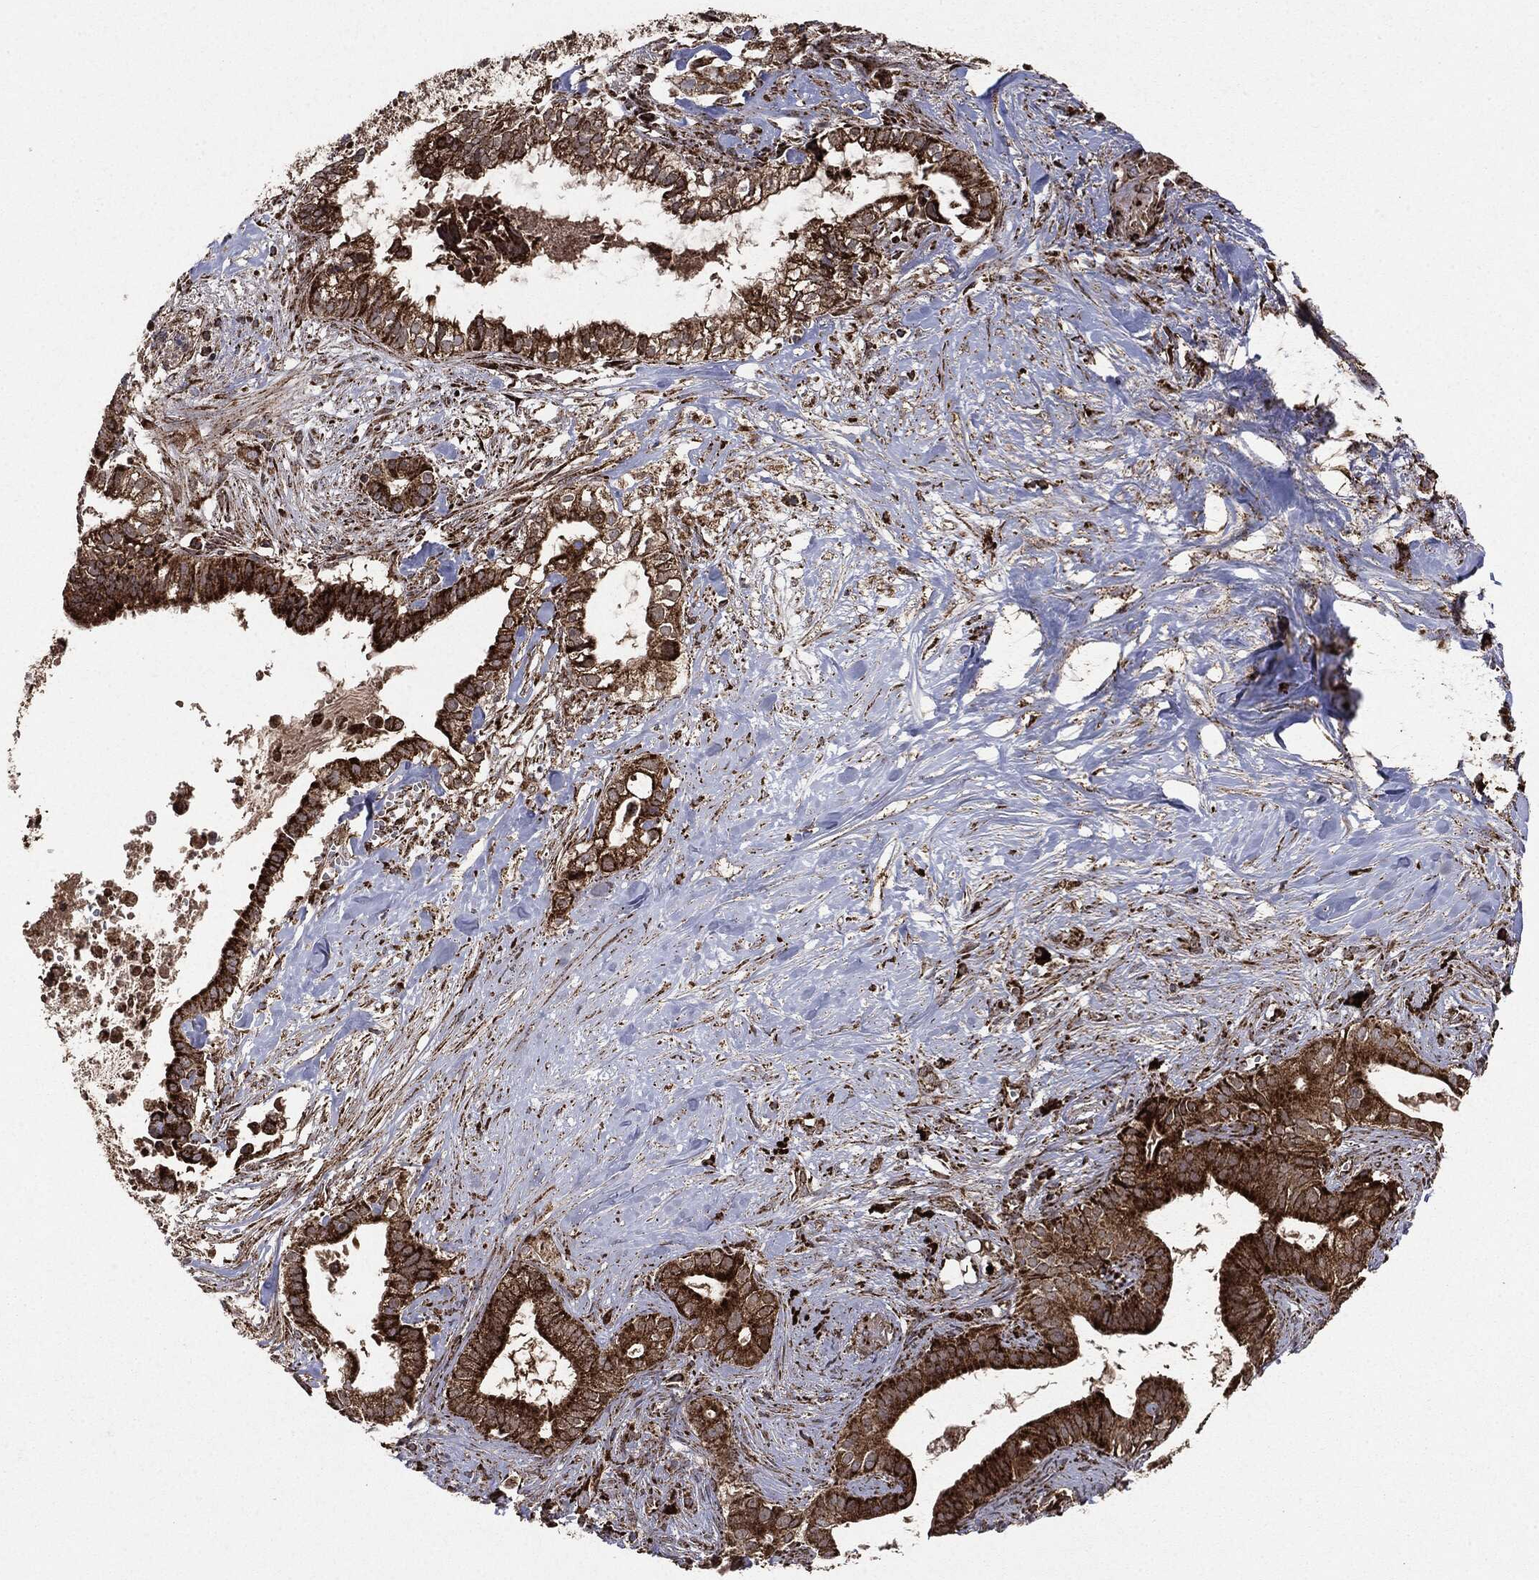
{"staining": {"intensity": "strong", "quantity": ">75%", "location": "cytoplasmic/membranous"}, "tissue": "pancreatic cancer", "cell_type": "Tumor cells", "image_type": "cancer", "snomed": [{"axis": "morphology", "description": "Adenocarcinoma, NOS"}, {"axis": "topography", "description": "Pancreas"}], "caption": "High-magnification brightfield microscopy of pancreatic cancer stained with DAB (brown) and counterstained with hematoxylin (blue). tumor cells exhibit strong cytoplasmic/membranous positivity is identified in about>75% of cells.", "gene": "MAP2K1", "patient": {"sex": "male", "age": 61}}